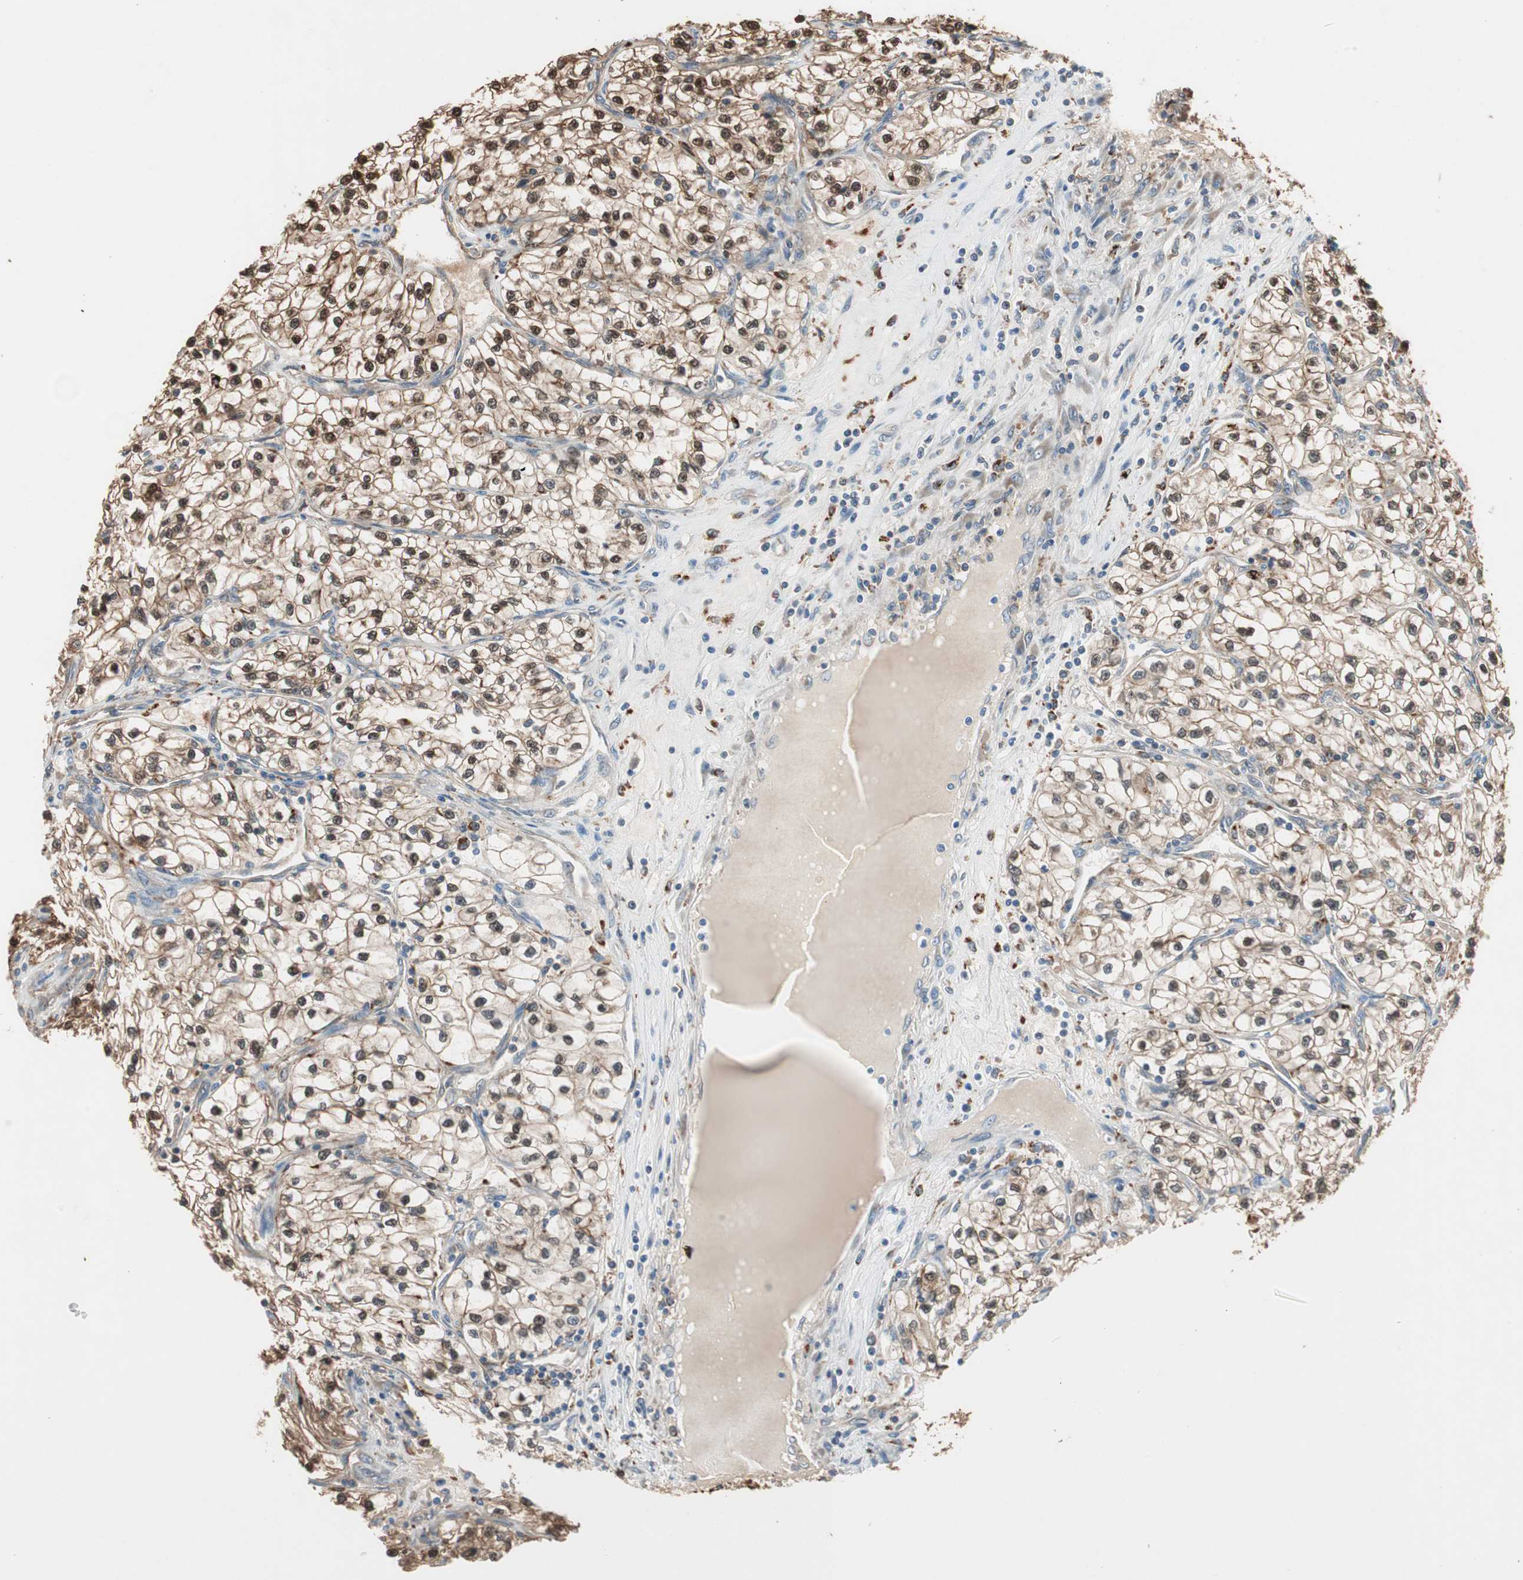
{"staining": {"intensity": "moderate", "quantity": ">75%", "location": "cytoplasmic/membranous,nuclear"}, "tissue": "renal cancer", "cell_type": "Tumor cells", "image_type": "cancer", "snomed": [{"axis": "morphology", "description": "Adenocarcinoma, NOS"}, {"axis": "topography", "description": "Kidney"}], "caption": "IHC image of adenocarcinoma (renal) stained for a protein (brown), which demonstrates medium levels of moderate cytoplasmic/membranous and nuclear staining in about >75% of tumor cells.", "gene": "PIK3R3", "patient": {"sex": "female", "age": 57}}